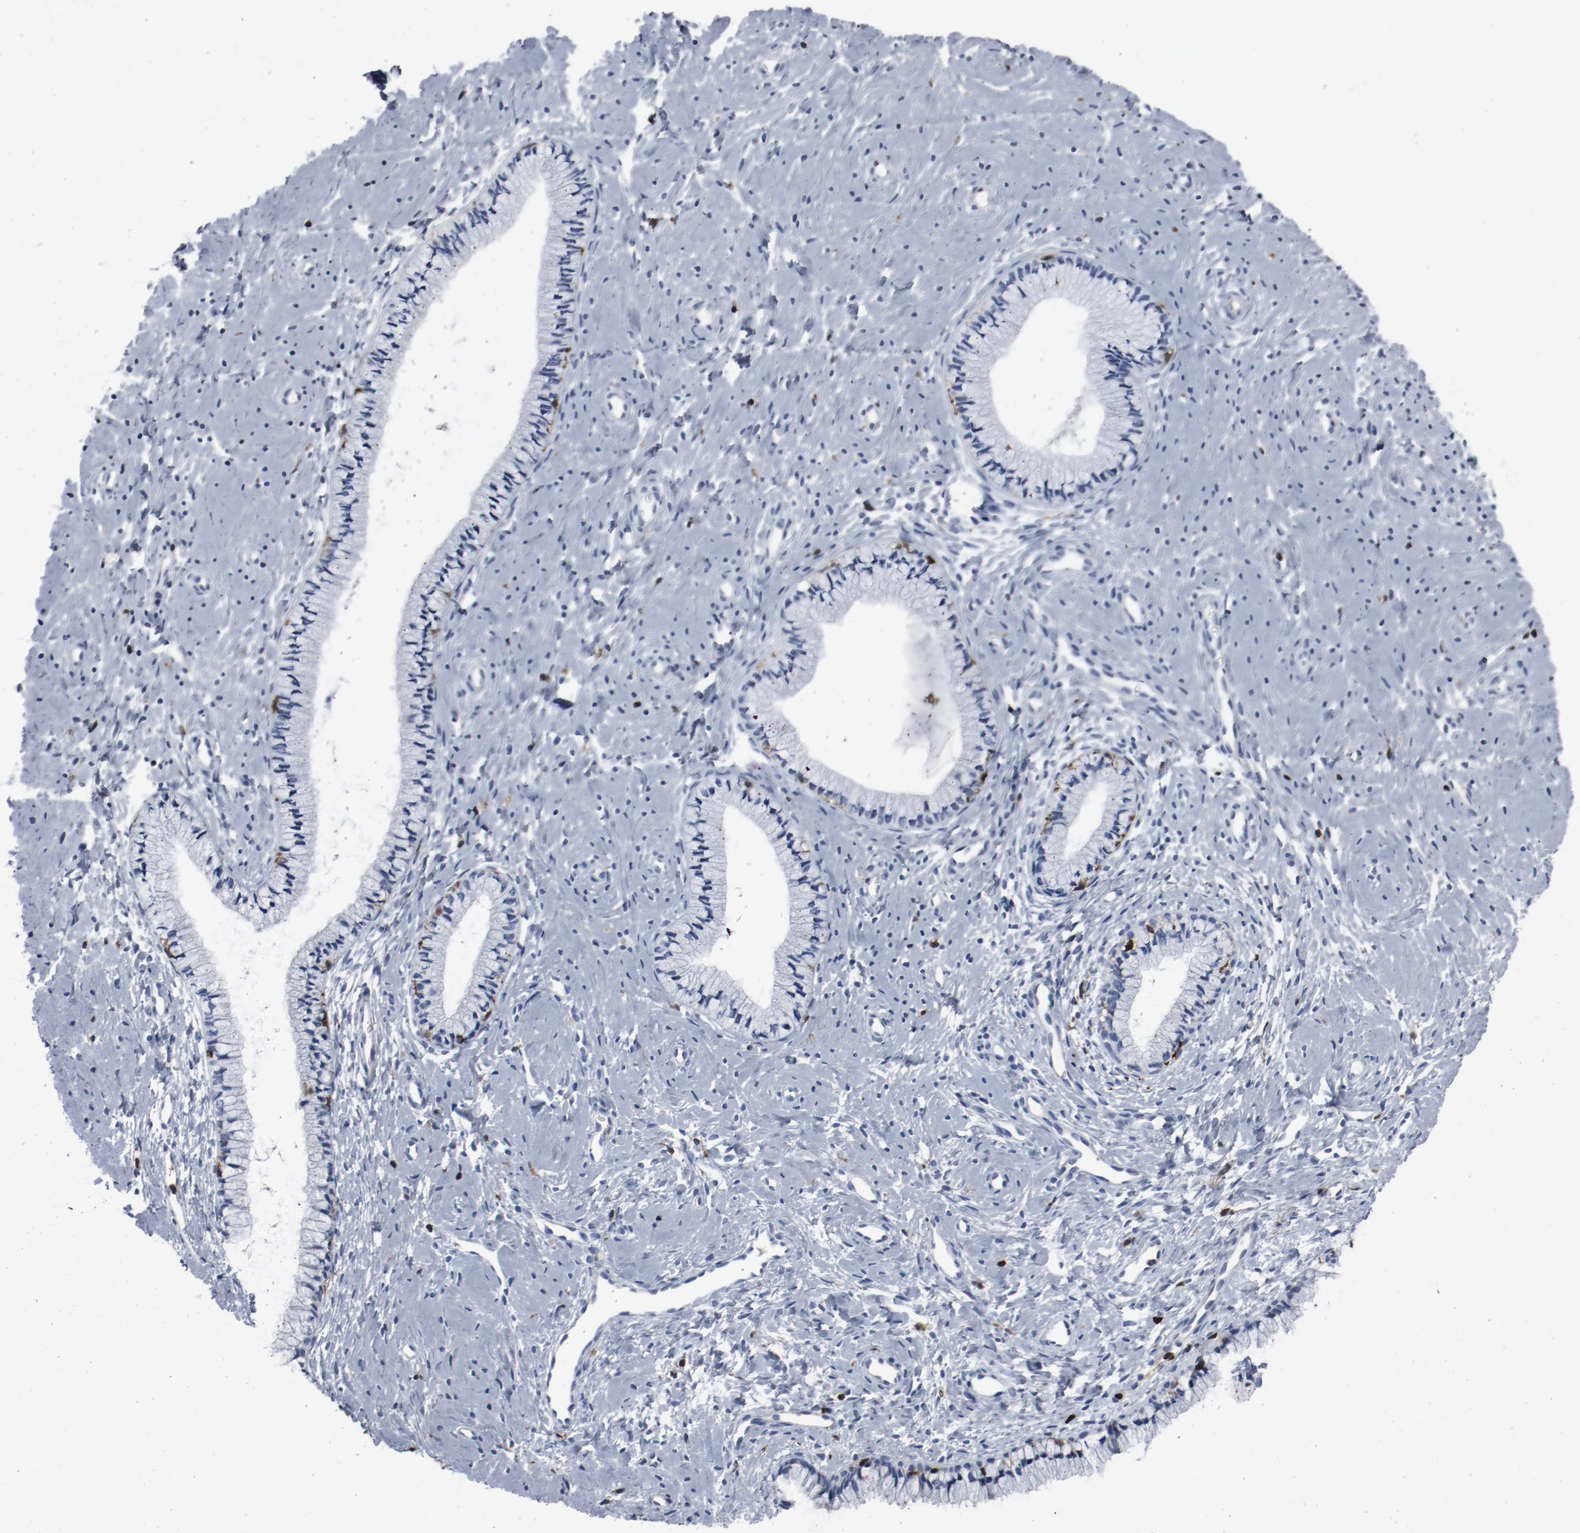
{"staining": {"intensity": "negative", "quantity": "none", "location": "none"}, "tissue": "cervix", "cell_type": "Glandular cells", "image_type": "normal", "snomed": [{"axis": "morphology", "description": "Normal tissue, NOS"}, {"axis": "topography", "description": "Cervix"}], "caption": "The immunohistochemistry (IHC) photomicrograph has no significant expression in glandular cells of cervix.", "gene": "LCP2", "patient": {"sex": "female", "age": 46}}